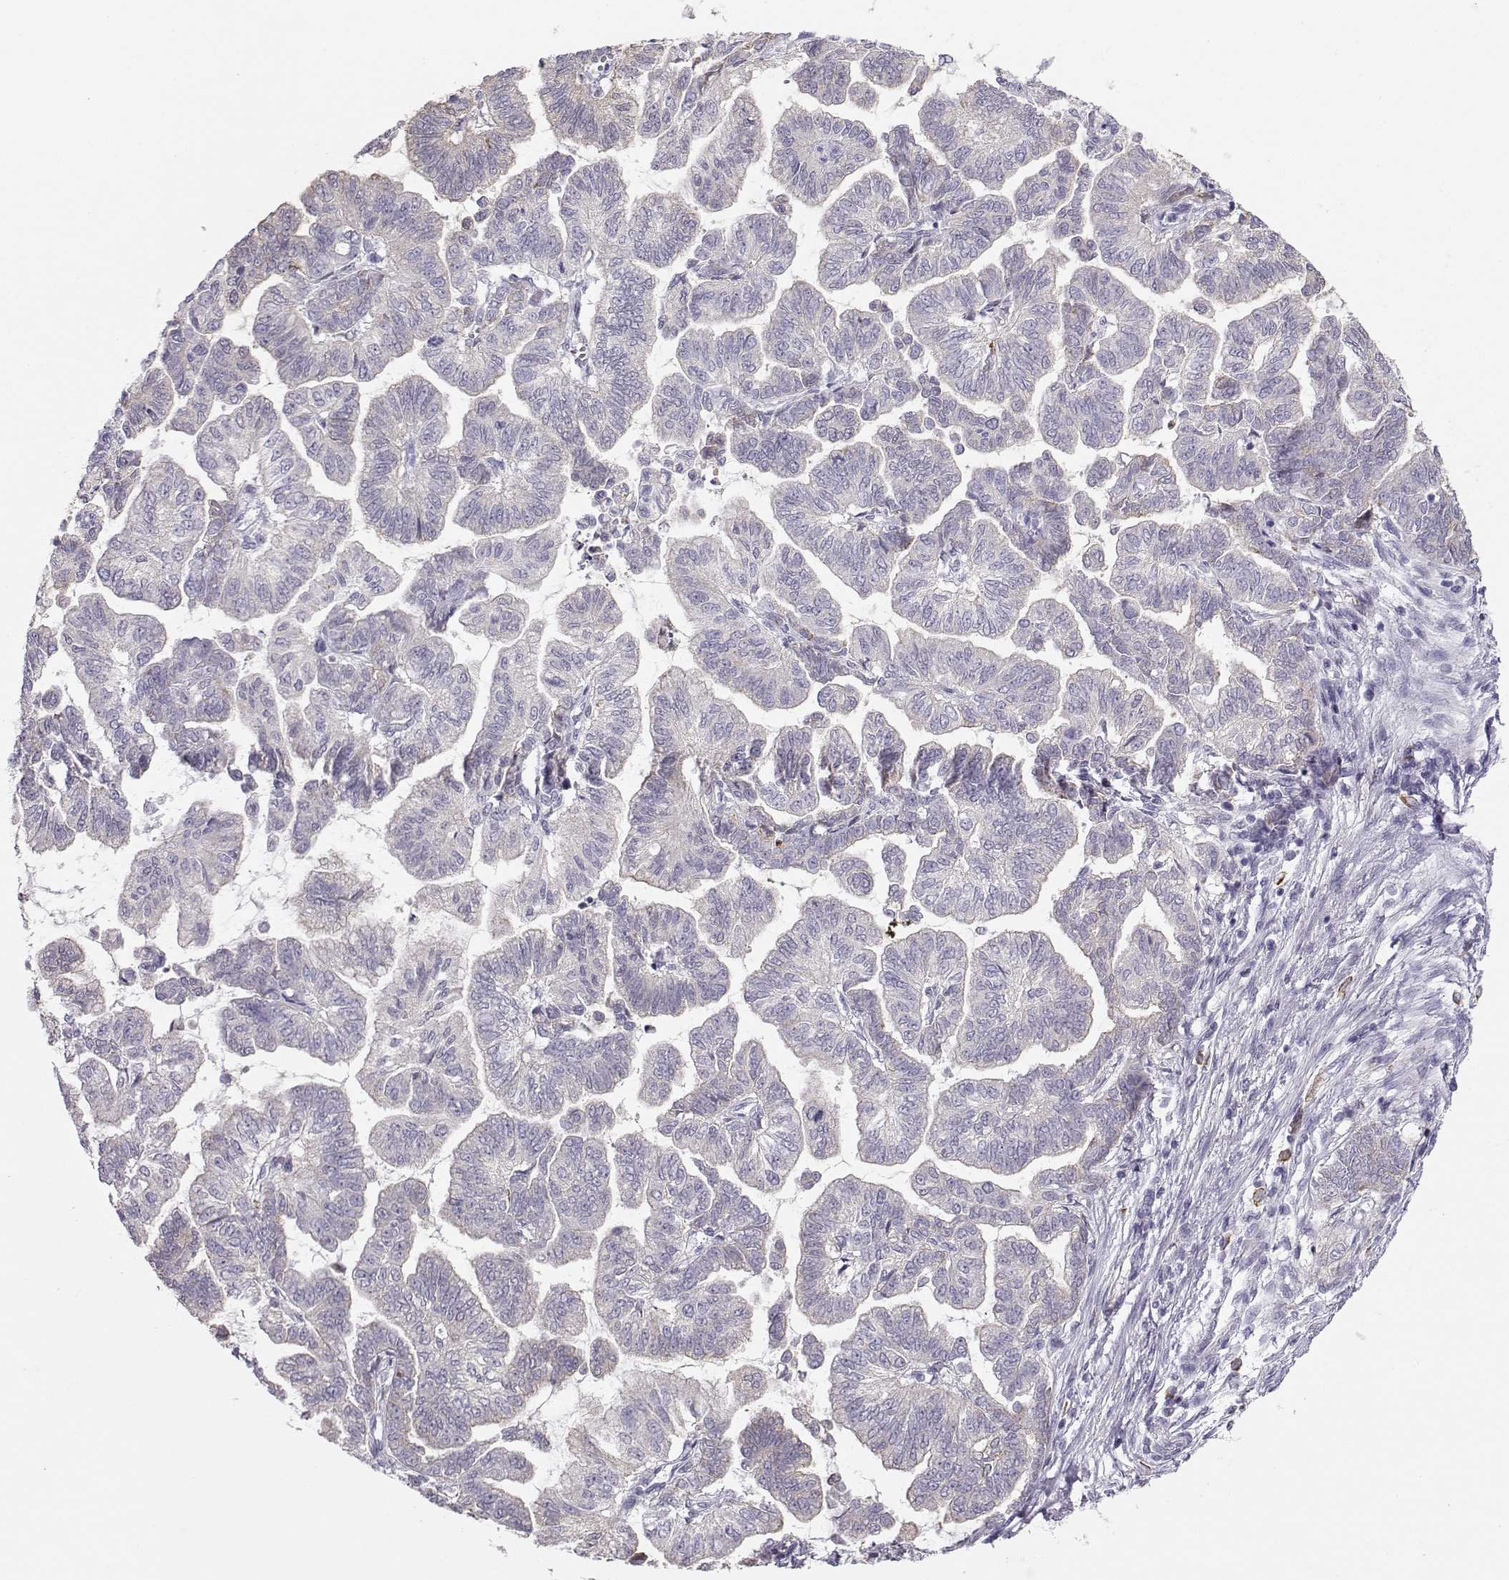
{"staining": {"intensity": "negative", "quantity": "none", "location": "none"}, "tissue": "stomach cancer", "cell_type": "Tumor cells", "image_type": "cancer", "snomed": [{"axis": "morphology", "description": "Adenocarcinoma, NOS"}, {"axis": "topography", "description": "Stomach"}], "caption": "Immunohistochemical staining of adenocarcinoma (stomach) reveals no significant positivity in tumor cells.", "gene": "DCLK3", "patient": {"sex": "male", "age": 83}}